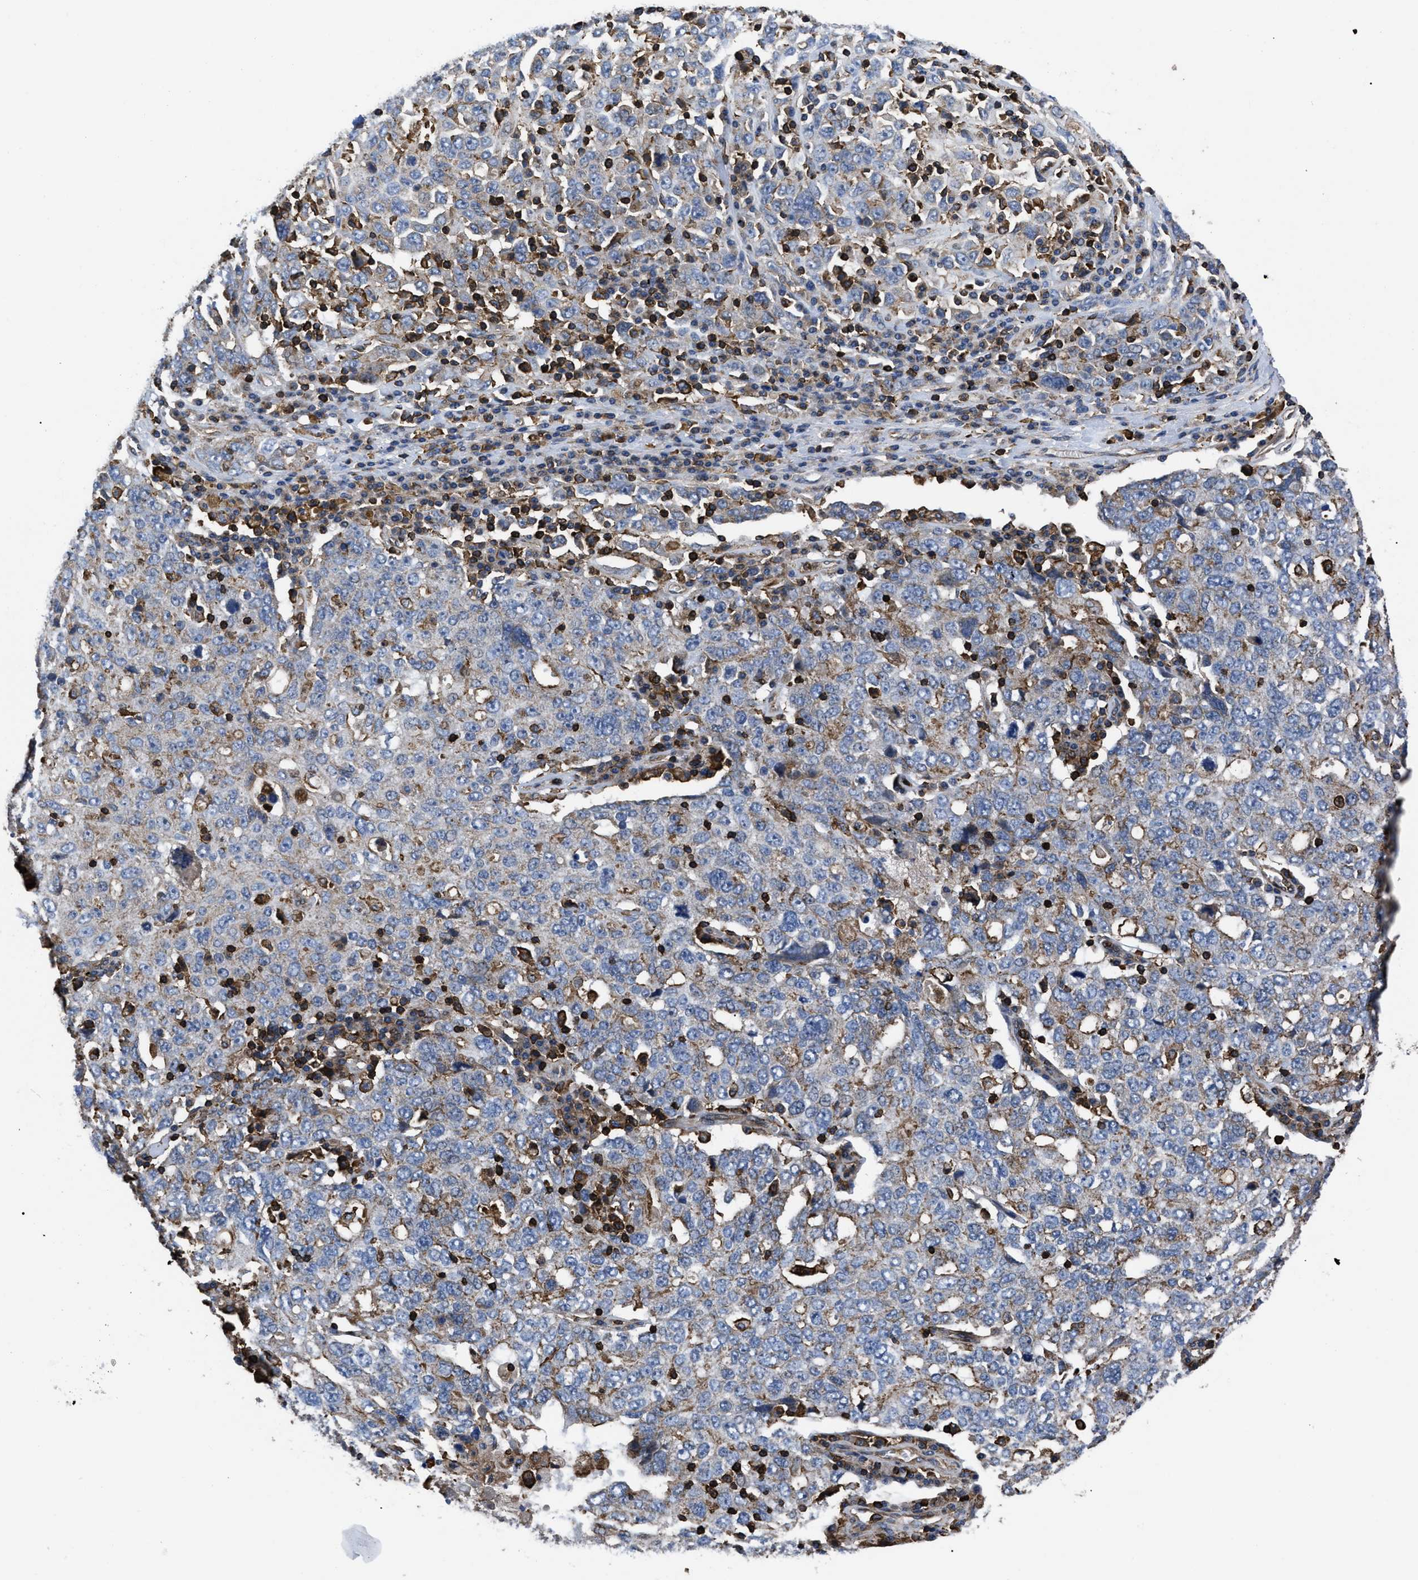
{"staining": {"intensity": "moderate", "quantity": ">75%", "location": "cytoplasmic/membranous"}, "tissue": "ovarian cancer", "cell_type": "Tumor cells", "image_type": "cancer", "snomed": [{"axis": "morphology", "description": "Carcinoma, endometroid"}, {"axis": "topography", "description": "Ovary"}], "caption": "Immunohistochemical staining of ovarian cancer demonstrates medium levels of moderate cytoplasmic/membranous protein positivity in about >75% of tumor cells.", "gene": "SCUBE2", "patient": {"sex": "female", "age": 62}}